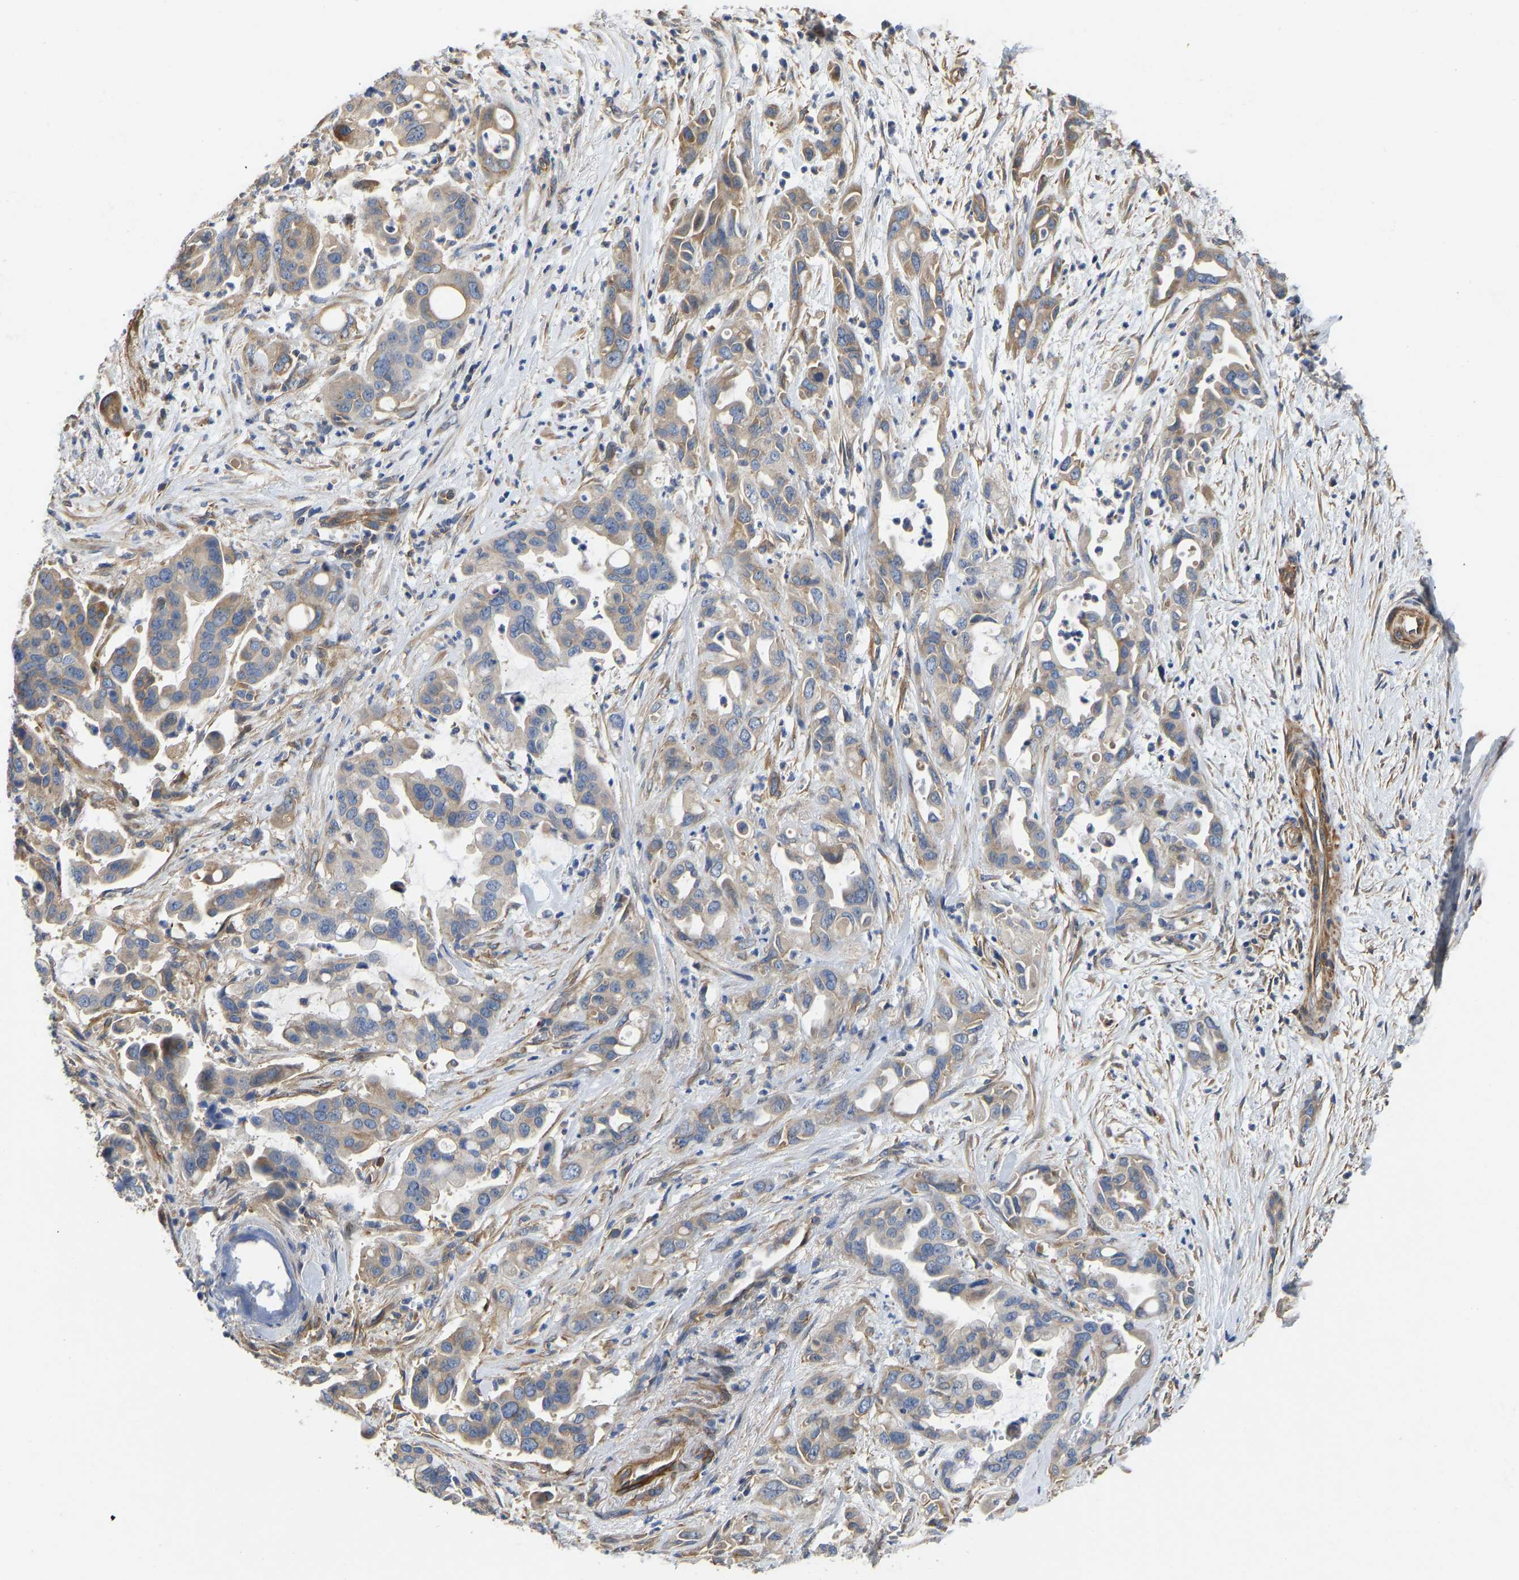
{"staining": {"intensity": "moderate", "quantity": "25%-75%", "location": "cytoplasmic/membranous"}, "tissue": "pancreatic cancer", "cell_type": "Tumor cells", "image_type": "cancer", "snomed": [{"axis": "morphology", "description": "Adenocarcinoma, NOS"}, {"axis": "topography", "description": "Pancreas"}], "caption": "This is an image of immunohistochemistry staining of adenocarcinoma (pancreatic), which shows moderate staining in the cytoplasmic/membranous of tumor cells.", "gene": "ELMO2", "patient": {"sex": "female", "age": 70}}